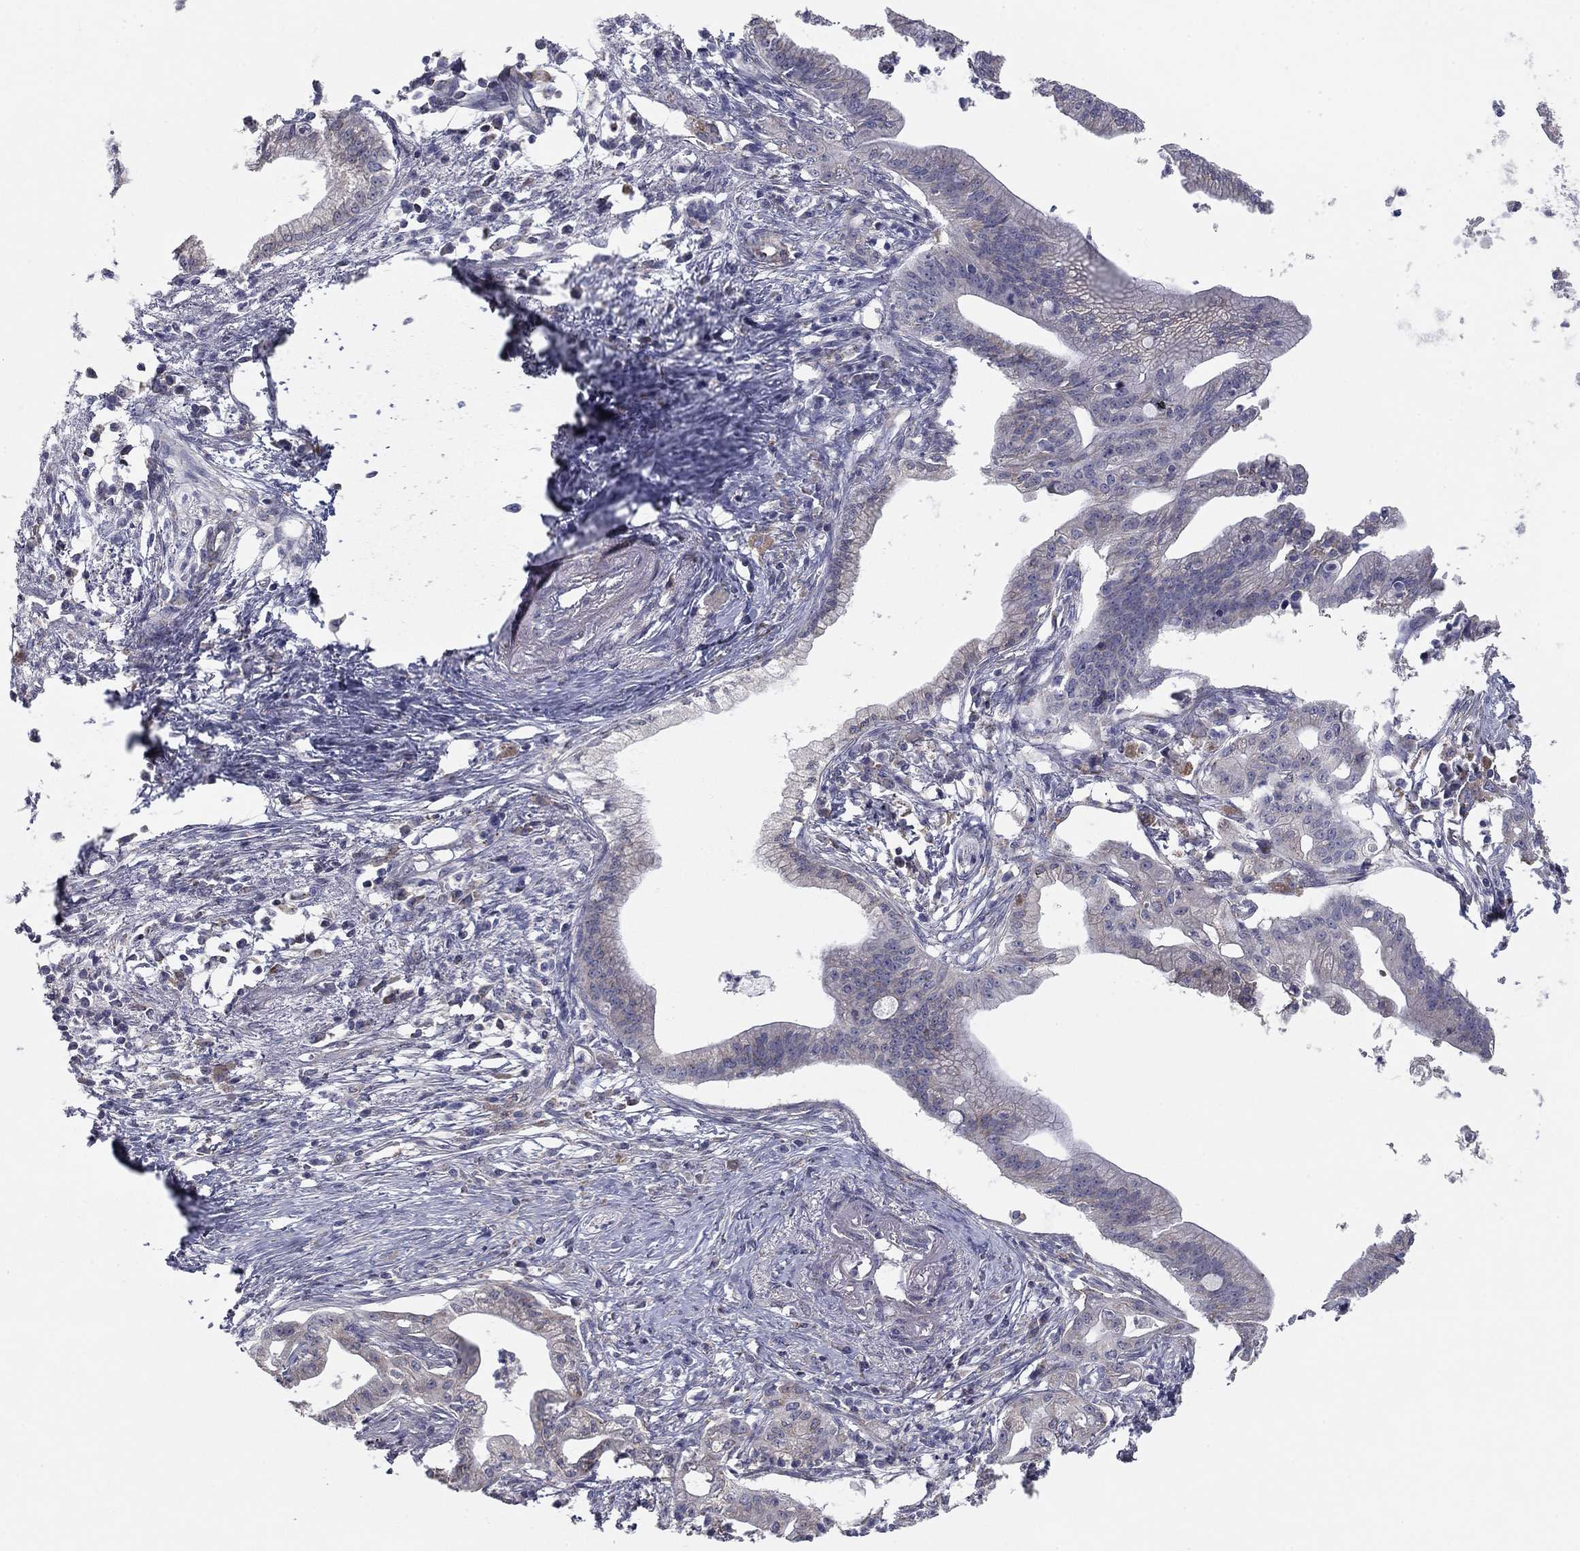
{"staining": {"intensity": "negative", "quantity": "none", "location": "none"}, "tissue": "pancreatic cancer", "cell_type": "Tumor cells", "image_type": "cancer", "snomed": [{"axis": "morphology", "description": "Normal tissue, NOS"}, {"axis": "morphology", "description": "Adenocarcinoma, NOS"}, {"axis": "topography", "description": "Pancreas"}], "caption": "This photomicrograph is of pancreatic cancer (adenocarcinoma) stained with immunohistochemistry (IHC) to label a protein in brown with the nuclei are counter-stained blue. There is no staining in tumor cells.", "gene": "SEPTIN3", "patient": {"sex": "female", "age": 58}}